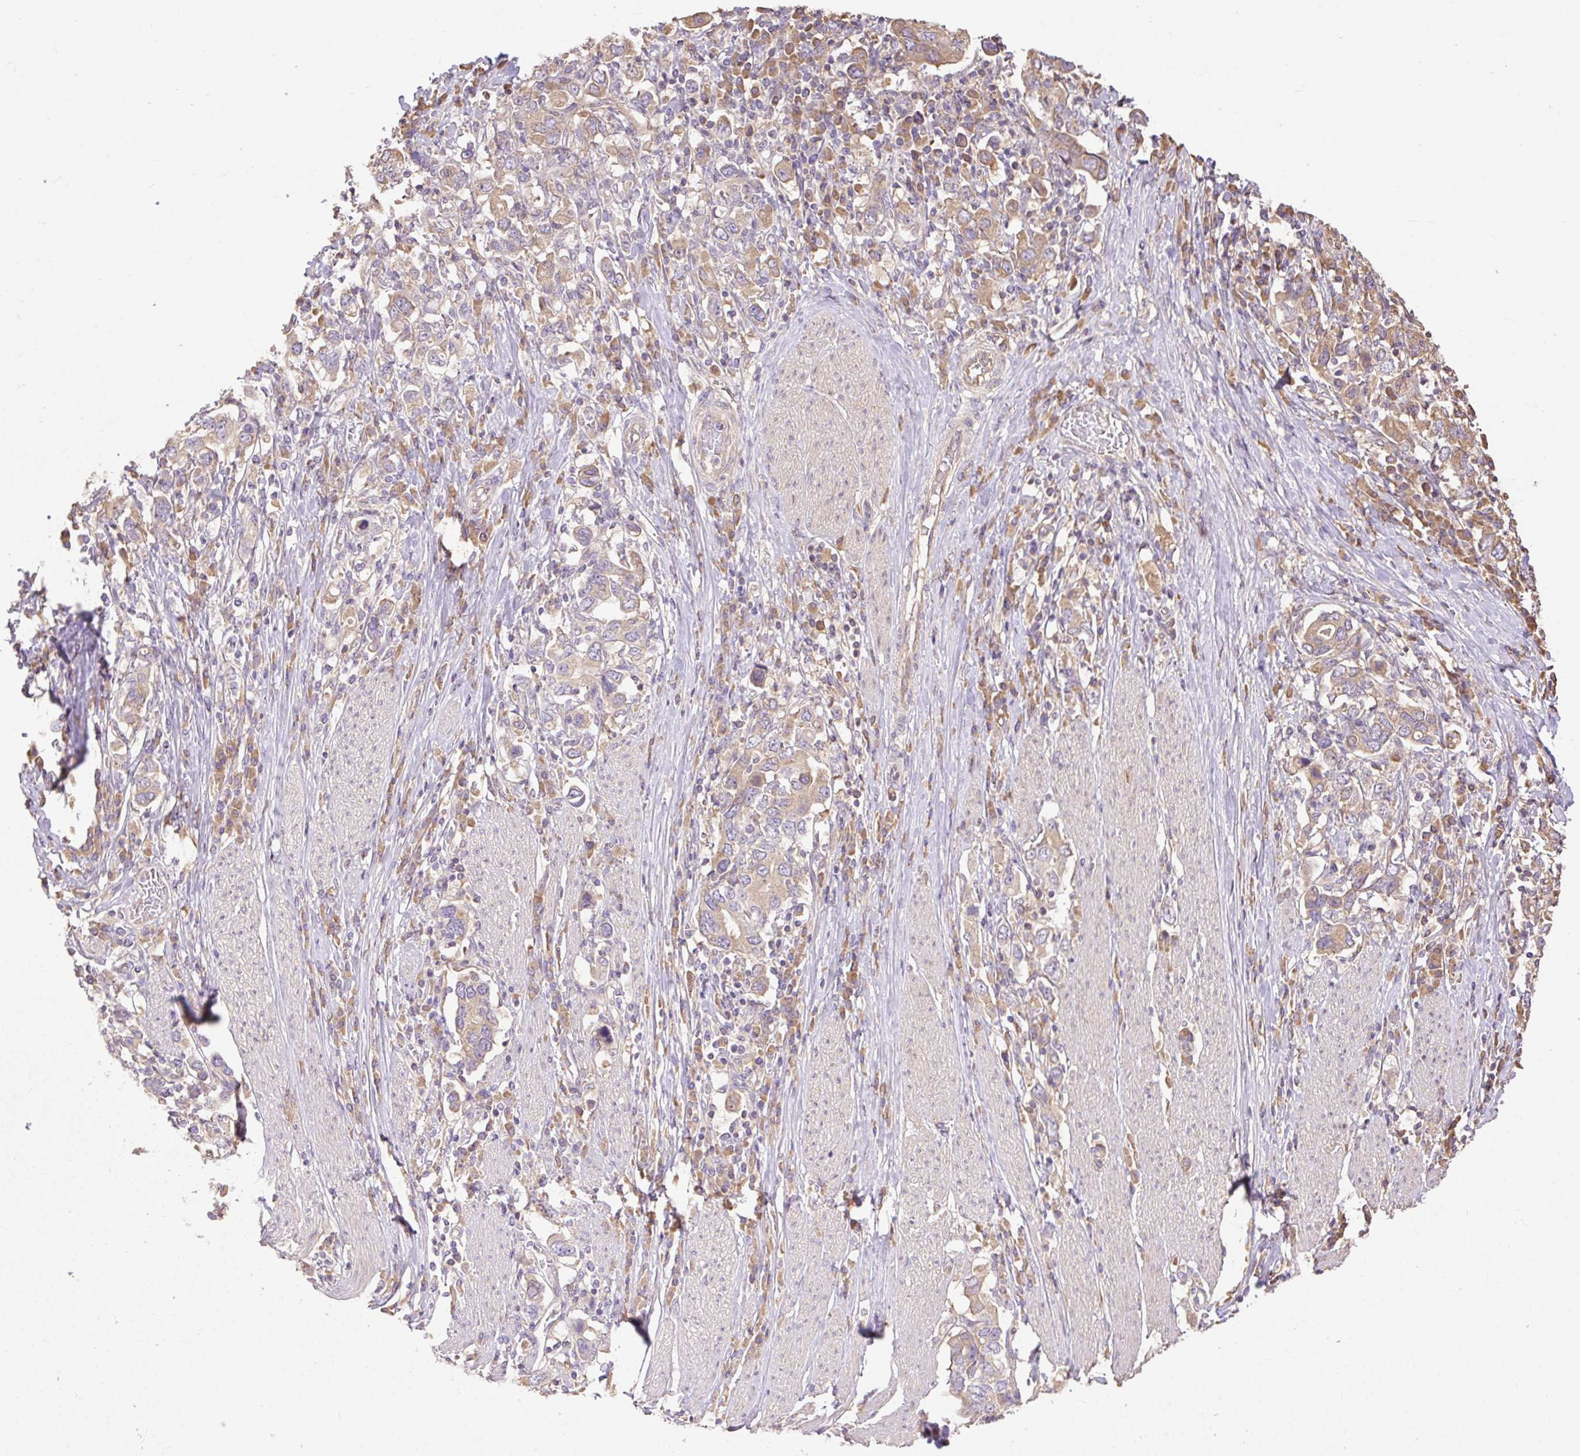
{"staining": {"intensity": "moderate", "quantity": ">75%", "location": "cytoplasmic/membranous"}, "tissue": "stomach cancer", "cell_type": "Tumor cells", "image_type": "cancer", "snomed": [{"axis": "morphology", "description": "Adenocarcinoma, NOS"}, {"axis": "topography", "description": "Stomach, upper"}, {"axis": "topography", "description": "Stomach"}], "caption": "Approximately >75% of tumor cells in adenocarcinoma (stomach) exhibit moderate cytoplasmic/membranous protein staining as visualized by brown immunohistochemical staining.", "gene": "DESI1", "patient": {"sex": "male", "age": 62}}